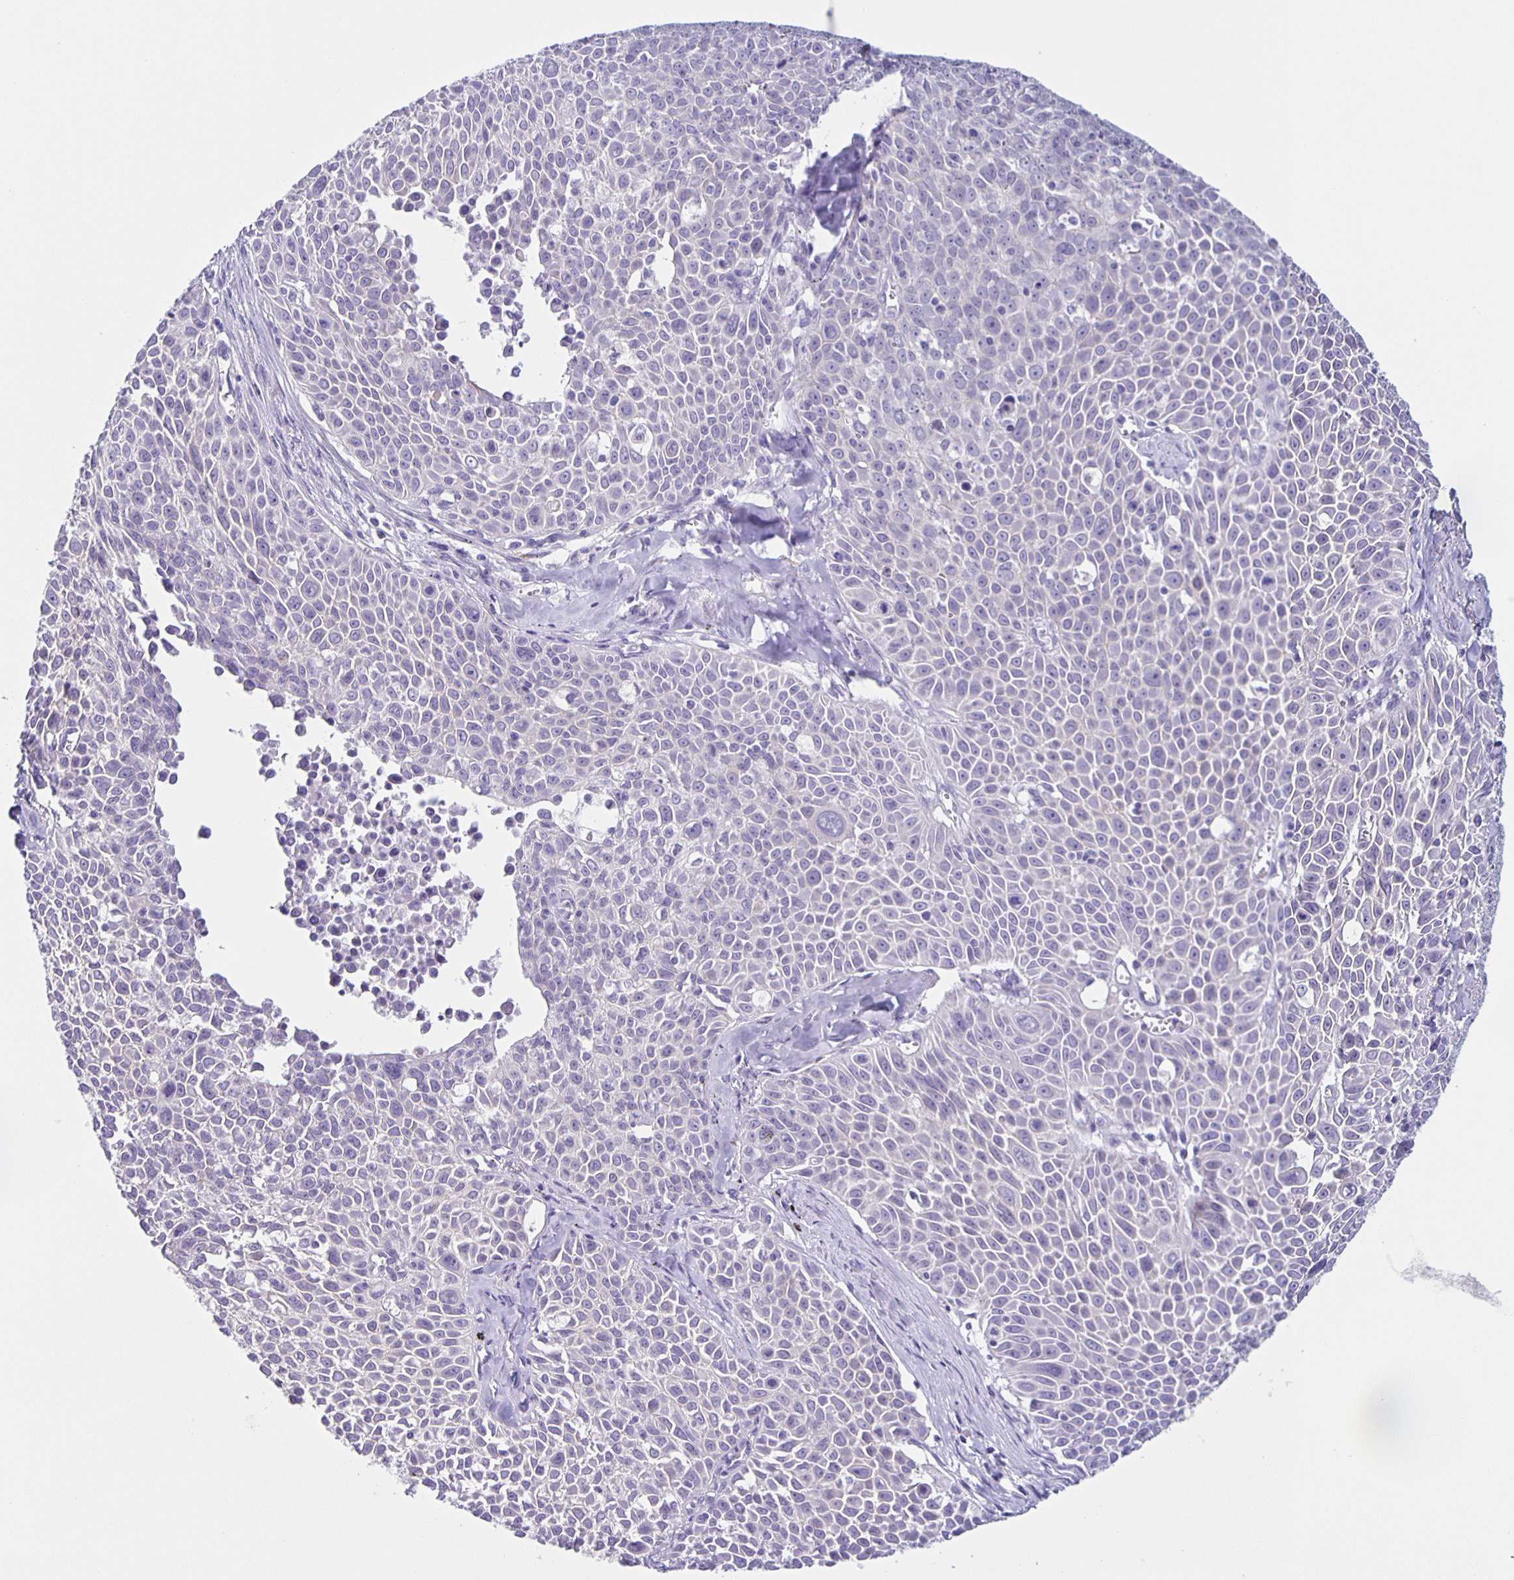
{"staining": {"intensity": "negative", "quantity": "none", "location": "none"}, "tissue": "lung cancer", "cell_type": "Tumor cells", "image_type": "cancer", "snomed": [{"axis": "morphology", "description": "Squamous cell carcinoma, NOS"}, {"axis": "morphology", "description": "Squamous cell carcinoma, metastatic, NOS"}, {"axis": "topography", "description": "Lymph node"}, {"axis": "topography", "description": "Lung"}], "caption": "High magnification brightfield microscopy of lung cancer (metastatic squamous cell carcinoma) stained with DAB (3,3'-diaminobenzidine) (brown) and counterstained with hematoxylin (blue): tumor cells show no significant expression.", "gene": "SLC12A3", "patient": {"sex": "female", "age": 62}}